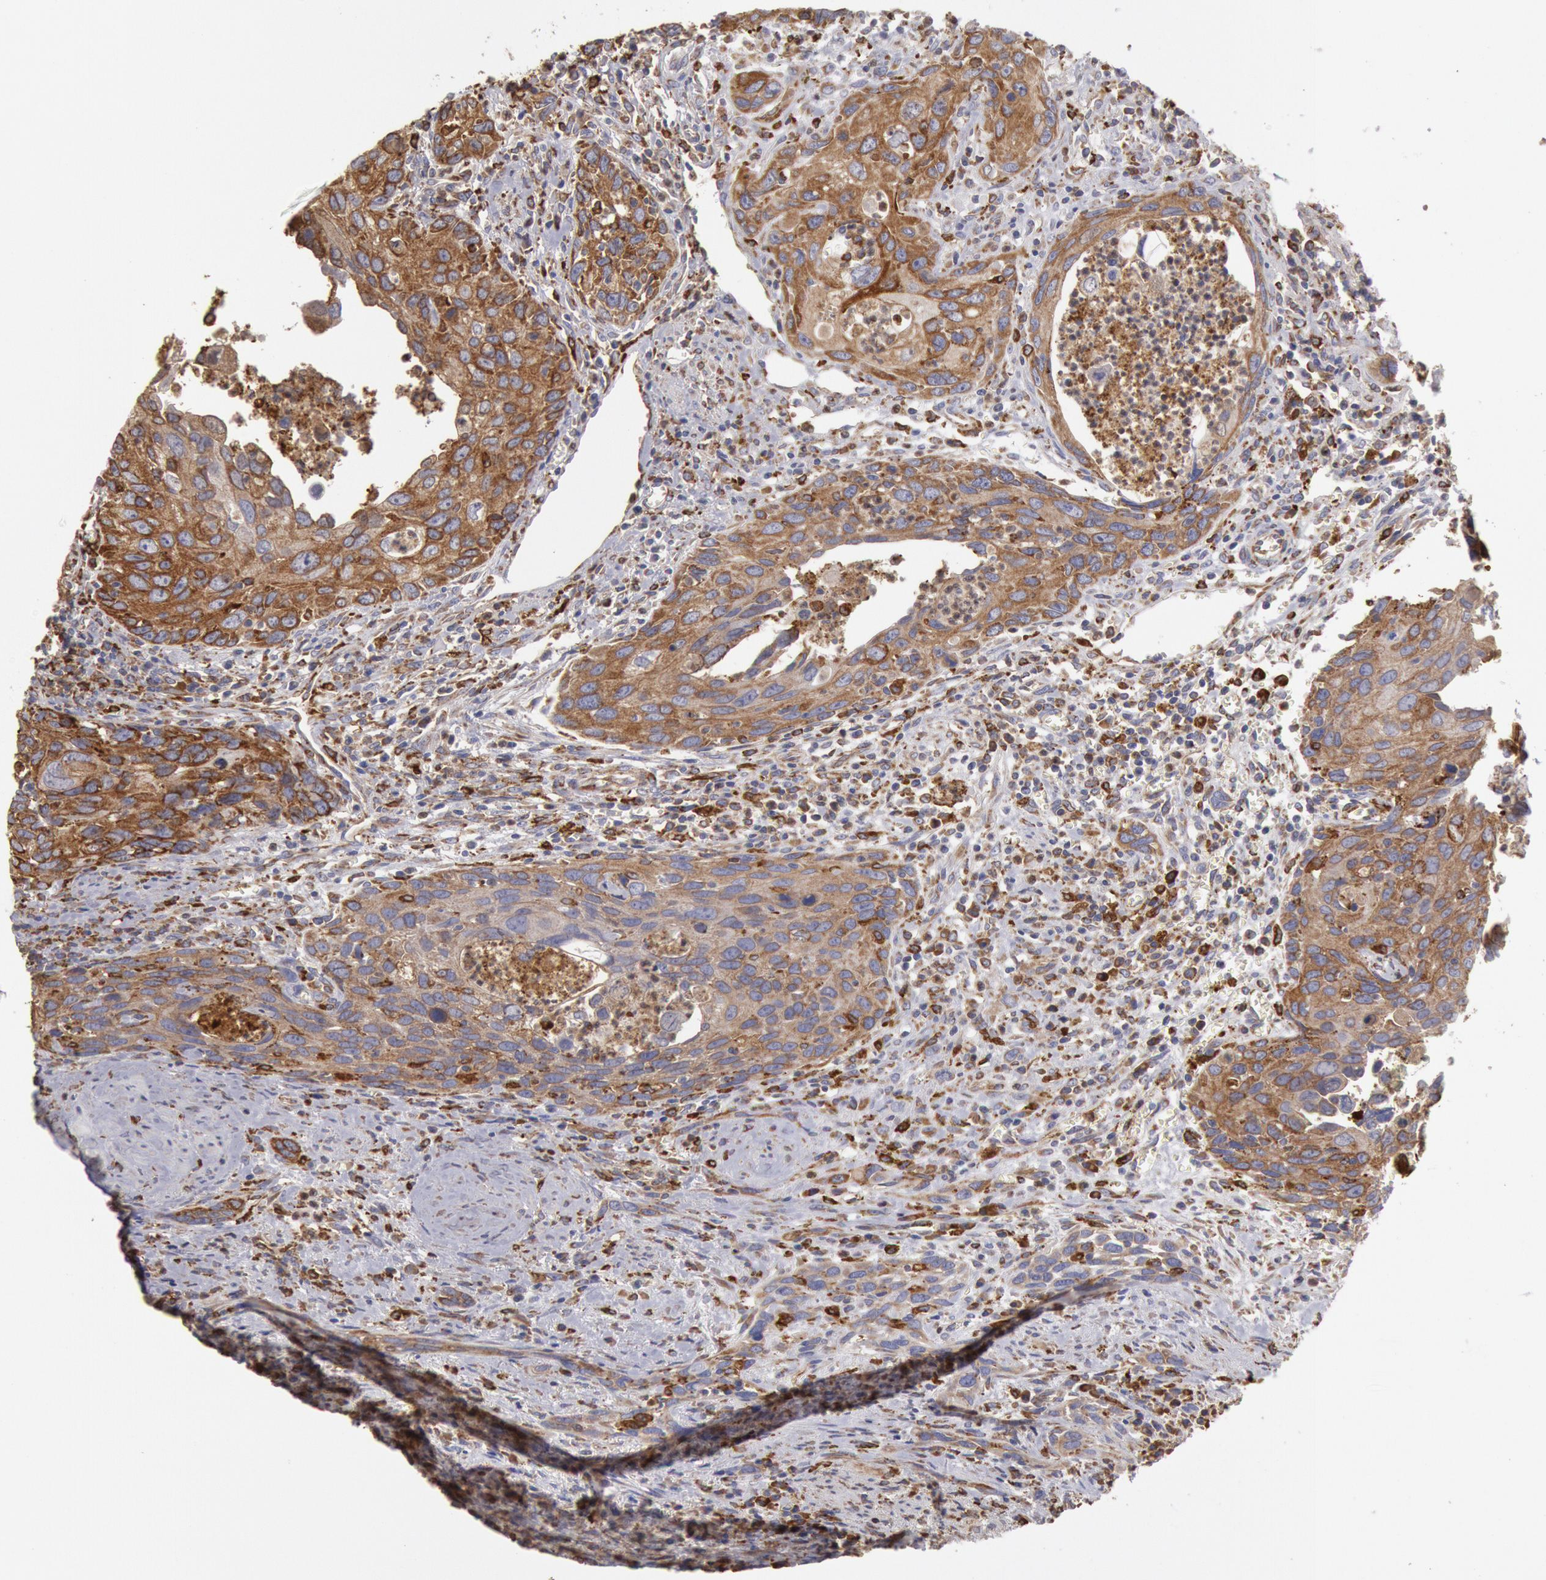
{"staining": {"intensity": "moderate", "quantity": ">75%", "location": "cytoplasmic/membranous"}, "tissue": "urothelial cancer", "cell_type": "Tumor cells", "image_type": "cancer", "snomed": [{"axis": "morphology", "description": "Urothelial carcinoma, High grade"}, {"axis": "topography", "description": "Urinary bladder"}], "caption": "This is an image of immunohistochemistry staining of urothelial cancer, which shows moderate staining in the cytoplasmic/membranous of tumor cells.", "gene": "ERP44", "patient": {"sex": "male", "age": 71}}